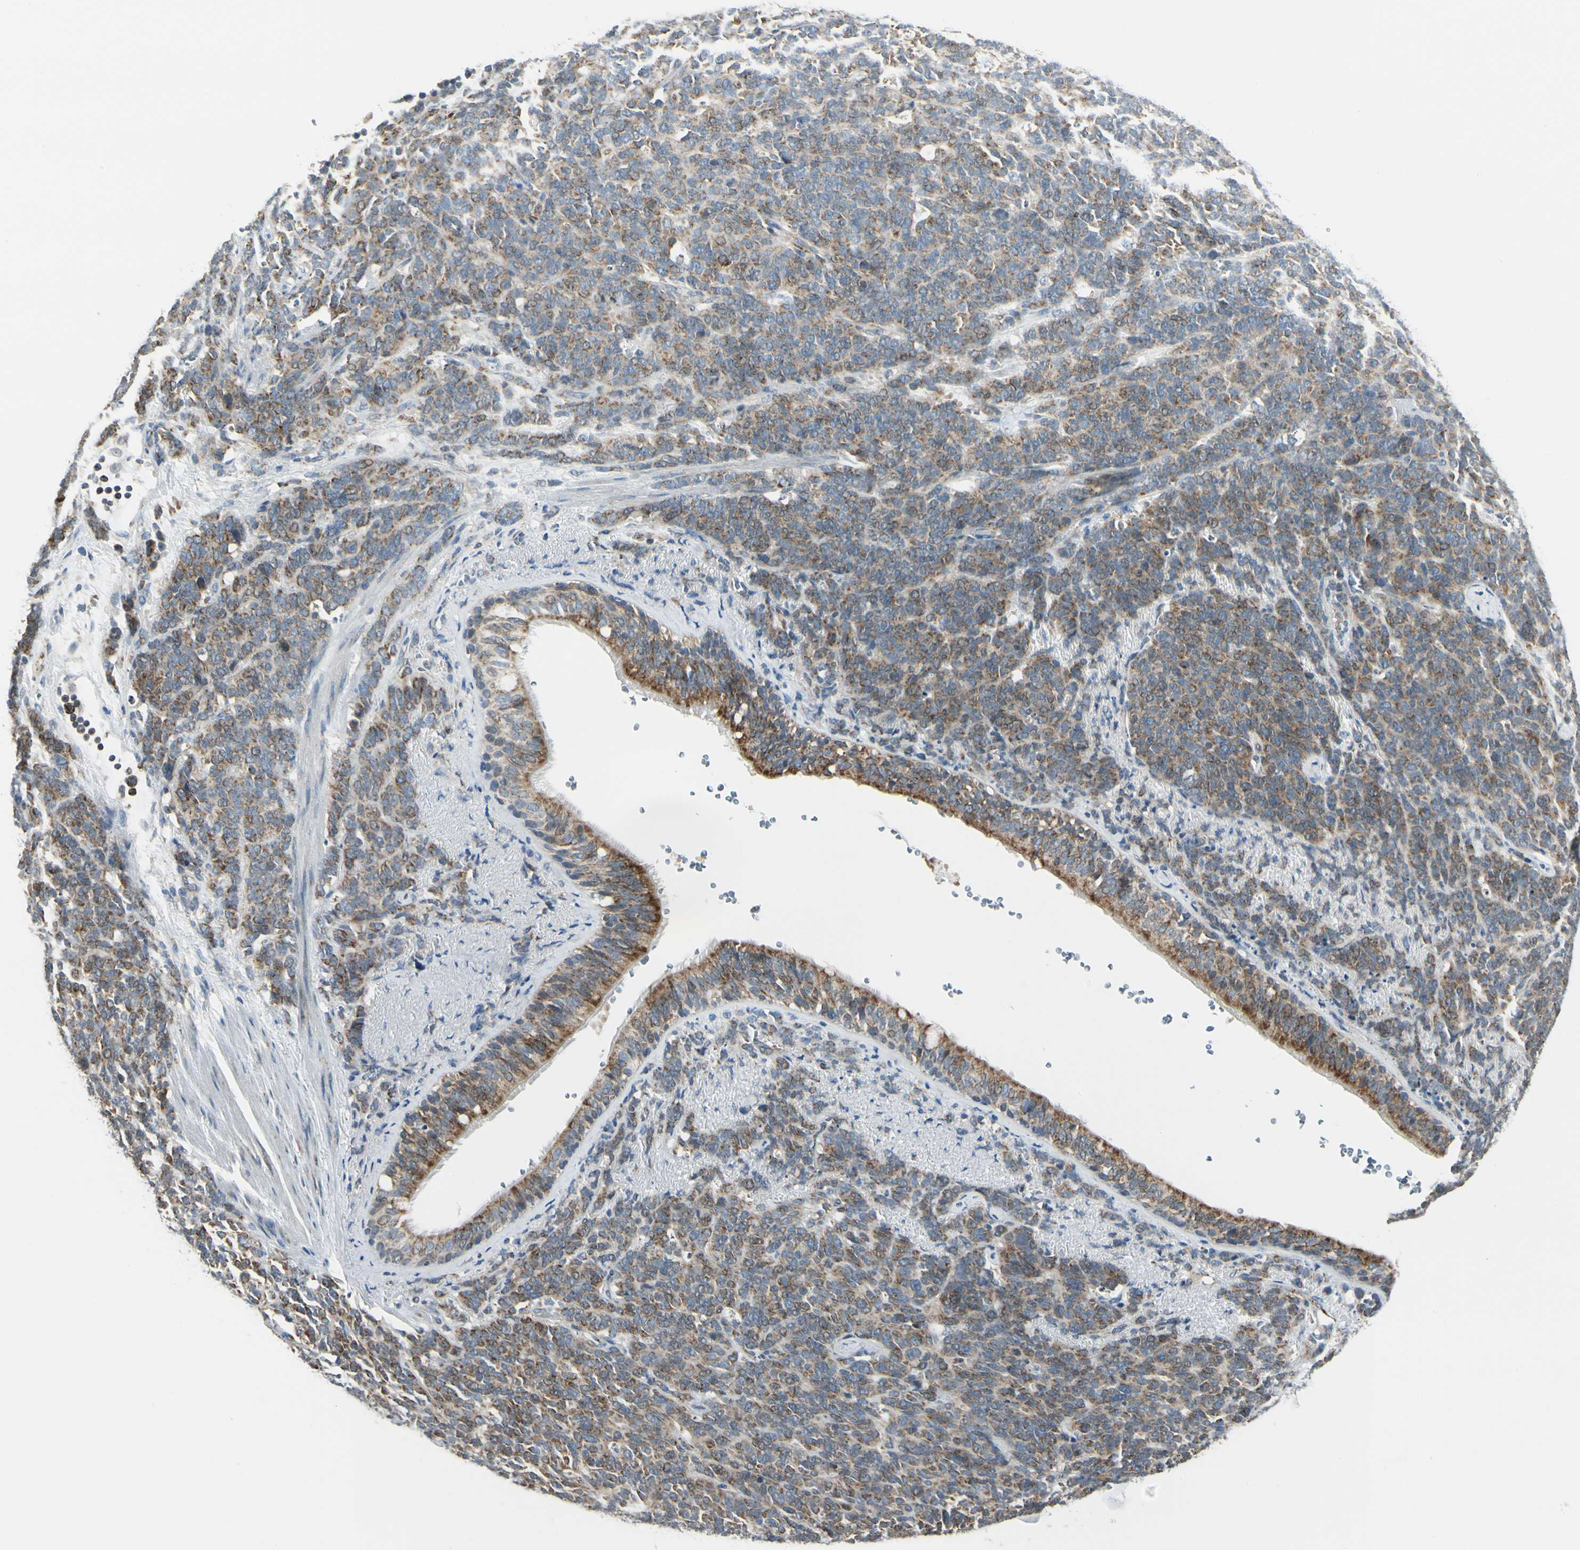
{"staining": {"intensity": "moderate", "quantity": ">75%", "location": "cytoplasmic/membranous"}, "tissue": "lung cancer", "cell_type": "Tumor cells", "image_type": "cancer", "snomed": [{"axis": "morphology", "description": "Neoplasm, malignant, NOS"}, {"axis": "topography", "description": "Lung"}], "caption": "Moderate cytoplasmic/membranous positivity for a protein is seen in approximately >75% of tumor cells of lung cancer (malignant neoplasm) using immunohistochemistry.", "gene": "ANKS6", "patient": {"sex": "female", "age": 58}}